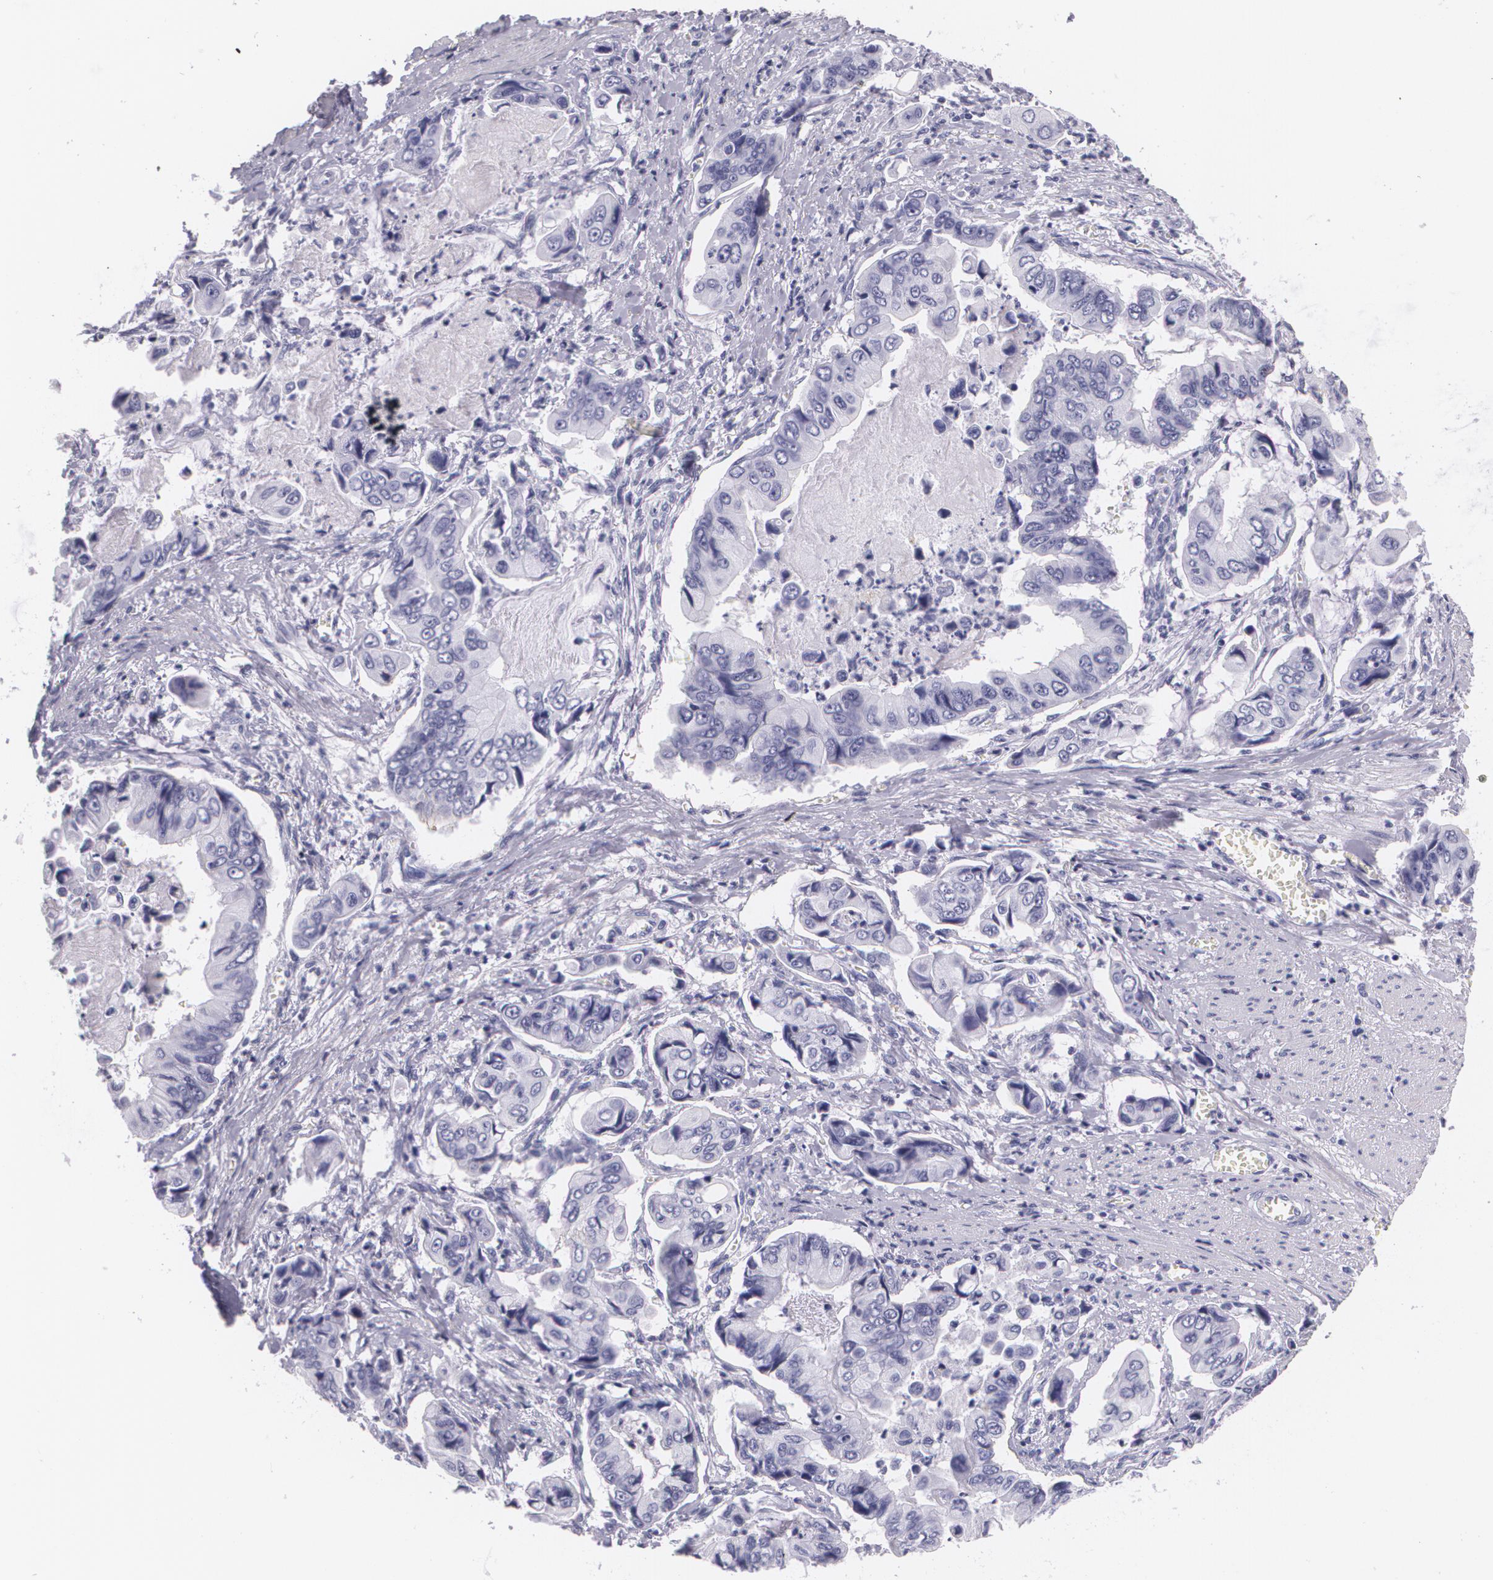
{"staining": {"intensity": "negative", "quantity": "none", "location": "none"}, "tissue": "stomach cancer", "cell_type": "Tumor cells", "image_type": "cancer", "snomed": [{"axis": "morphology", "description": "Adenocarcinoma, NOS"}, {"axis": "topography", "description": "Stomach, upper"}], "caption": "The micrograph demonstrates no significant staining in tumor cells of stomach cancer (adenocarcinoma).", "gene": "DLG4", "patient": {"sex": "male", "age": 80}}